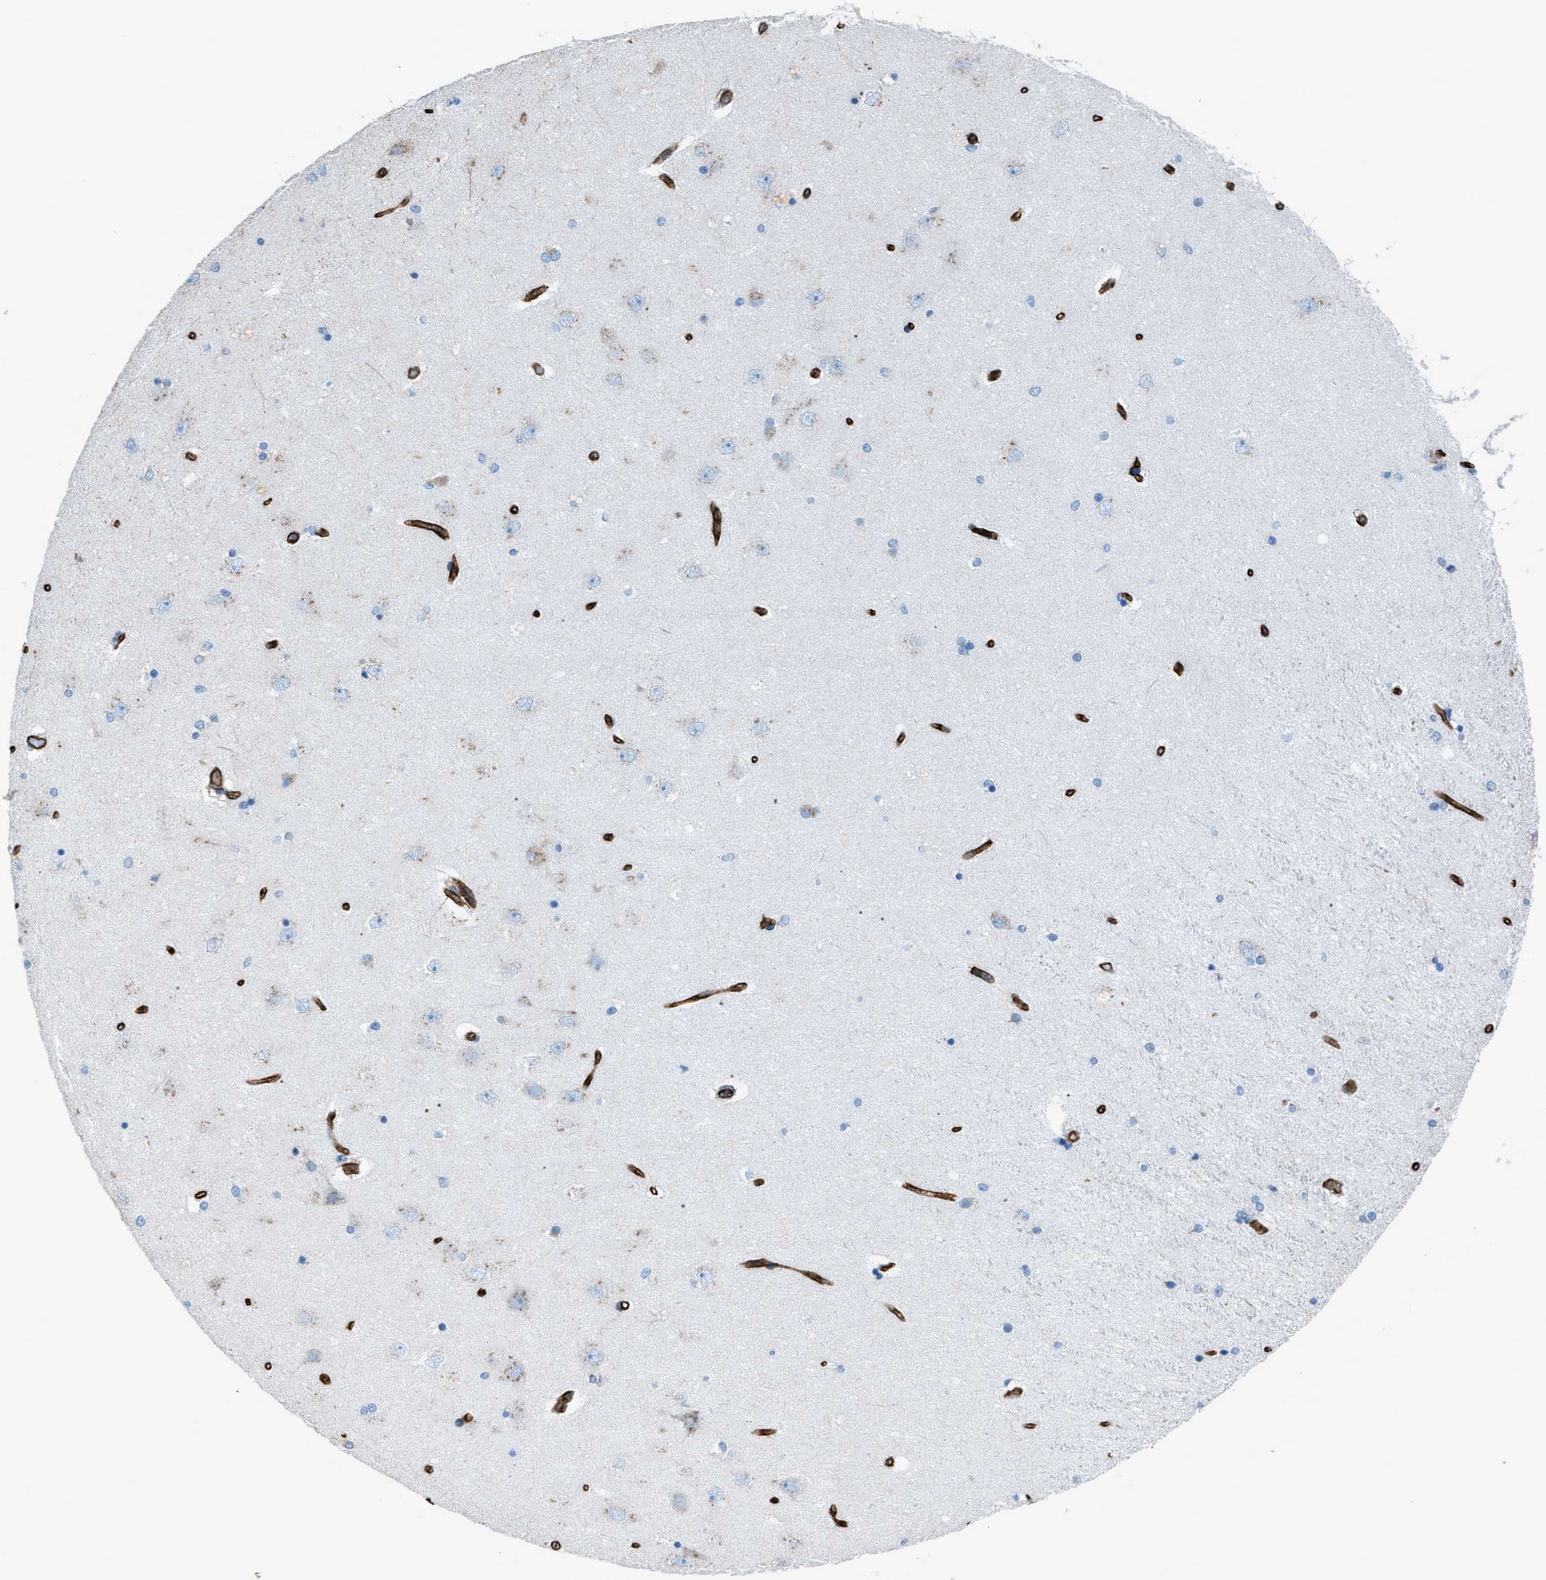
{"staining": {"intensity": "negative", "quantity": "none", "location": "none"}, "tissue": "hippocampus", "cell_type": "Glial cells", "image_type": "normal", "snomed": [{"axis": "morphology", "description": "Normal tissue, NOS"}, {"axis": "topography", "description": "Hippocampus"}], "caption": "This histopathology image is of normal hippocampus stained with immunohistochemistry (IHC) to label a protein in brown with the nuclei are counter-stained blue. There is no staining in glial cells. Brightfield microscopy of immunohistochemistry stained with DAB (3,3'-diaminobenzidine) (brown) and hematoxylin (blue), captured at high magnification.", "gene": "SLC22A15", "patient": {"sex": "female", "age": 54}}